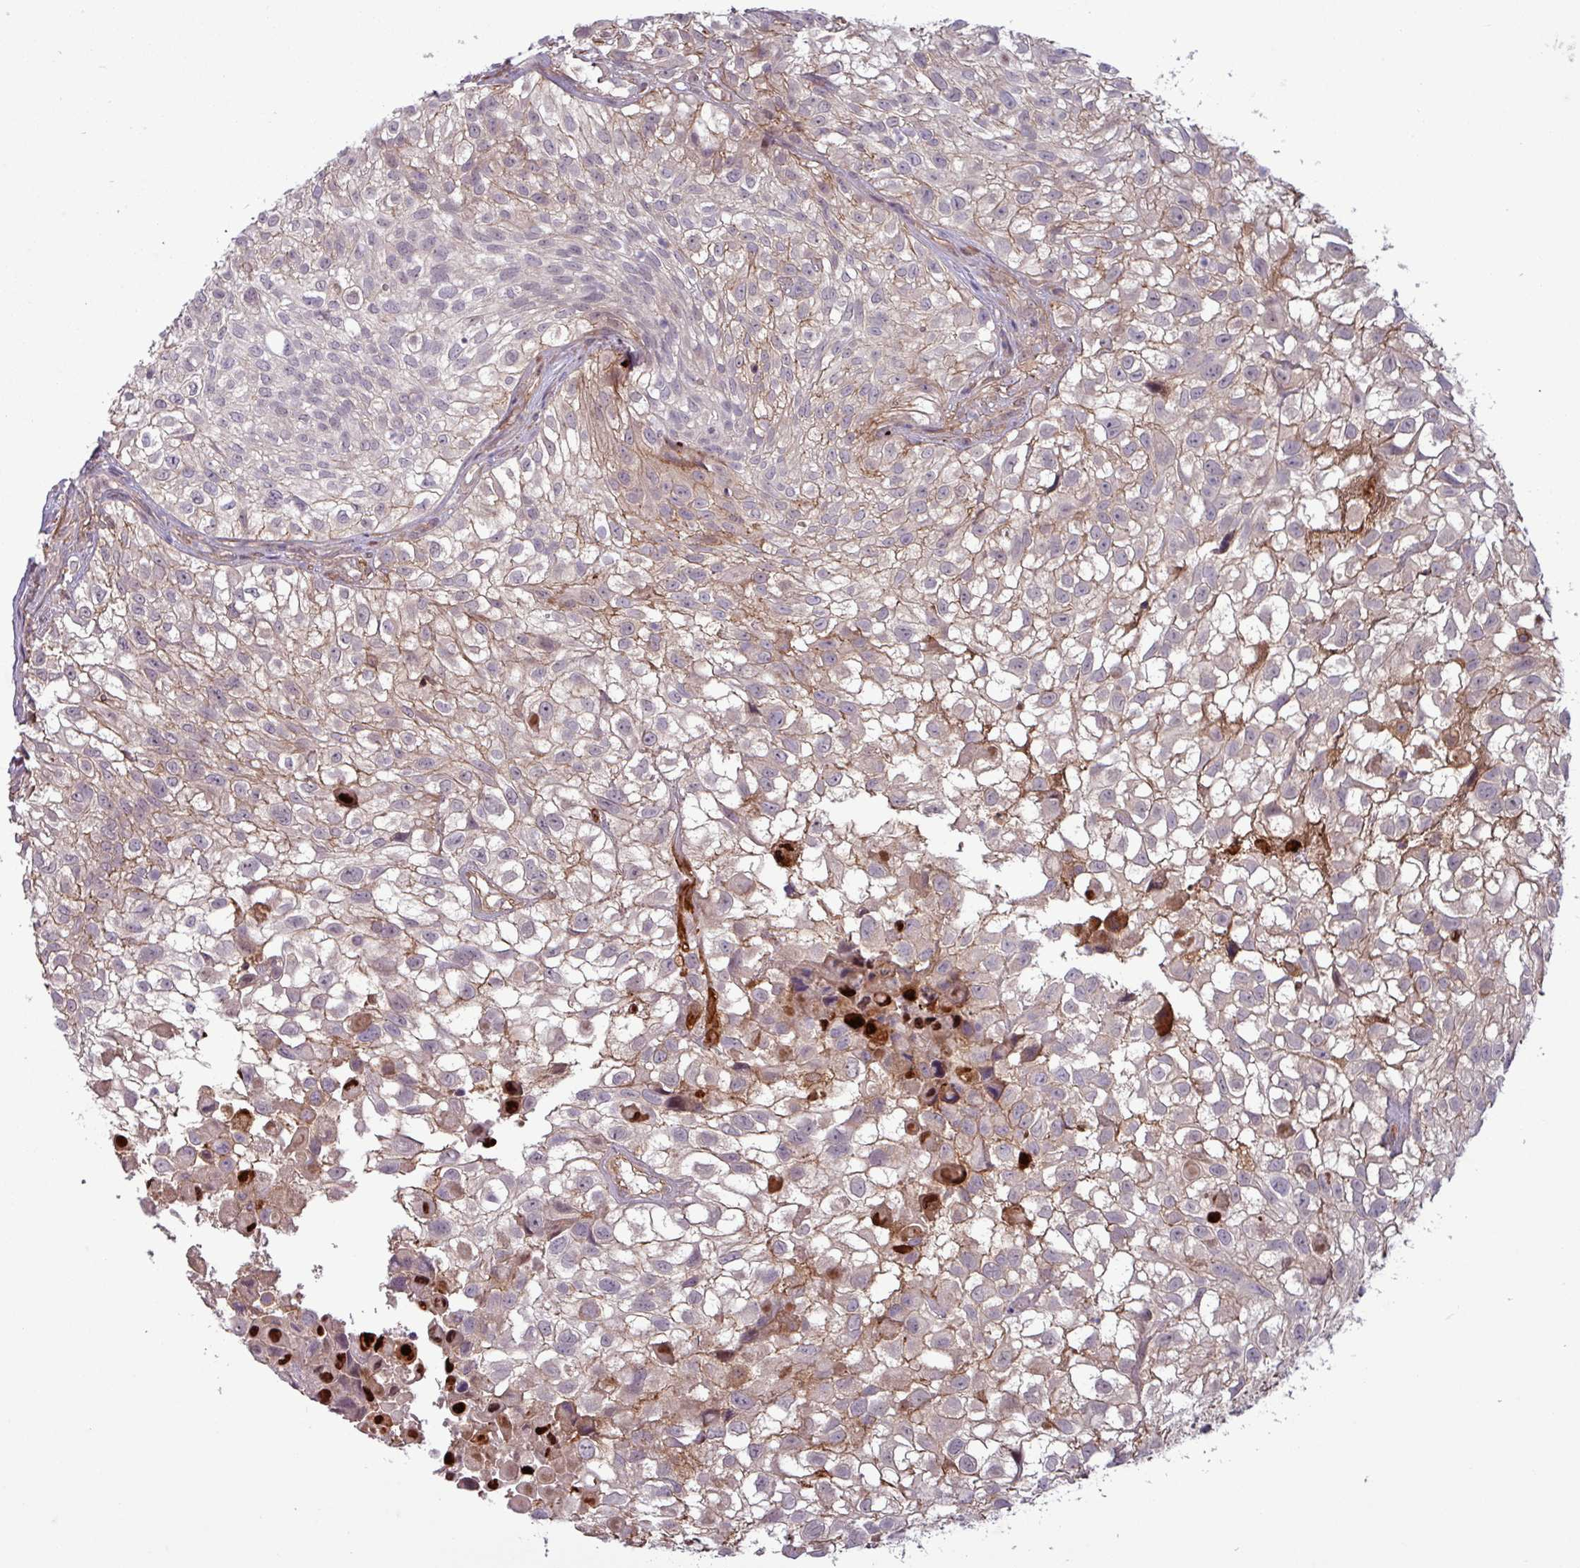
{"staining": {"intensity": "weak", "quantity": "<25%", "location": "cytoplasmic/membranous"}, "tissue": "urothelial cancer", "cell_type": "Tumor cells", "image_type": "cancer", "snomed": [{"axis": "morphology", "description": "Urothelial carcinoma, High grade"}, {"axis": "topography", "description": "Urinary bladder"}], "caption": "Immunohistochemistry image of neoplastic tissue: high-grade urothelial carcinoma stained with DAB shows no significant protein staining in tumor cells. The staining is performed using DAB brown chromogen with nuclei counter-stained in using hematoxylin.", "gene": "PCED1A", "patient": {"sex": "male", "age": 56}}